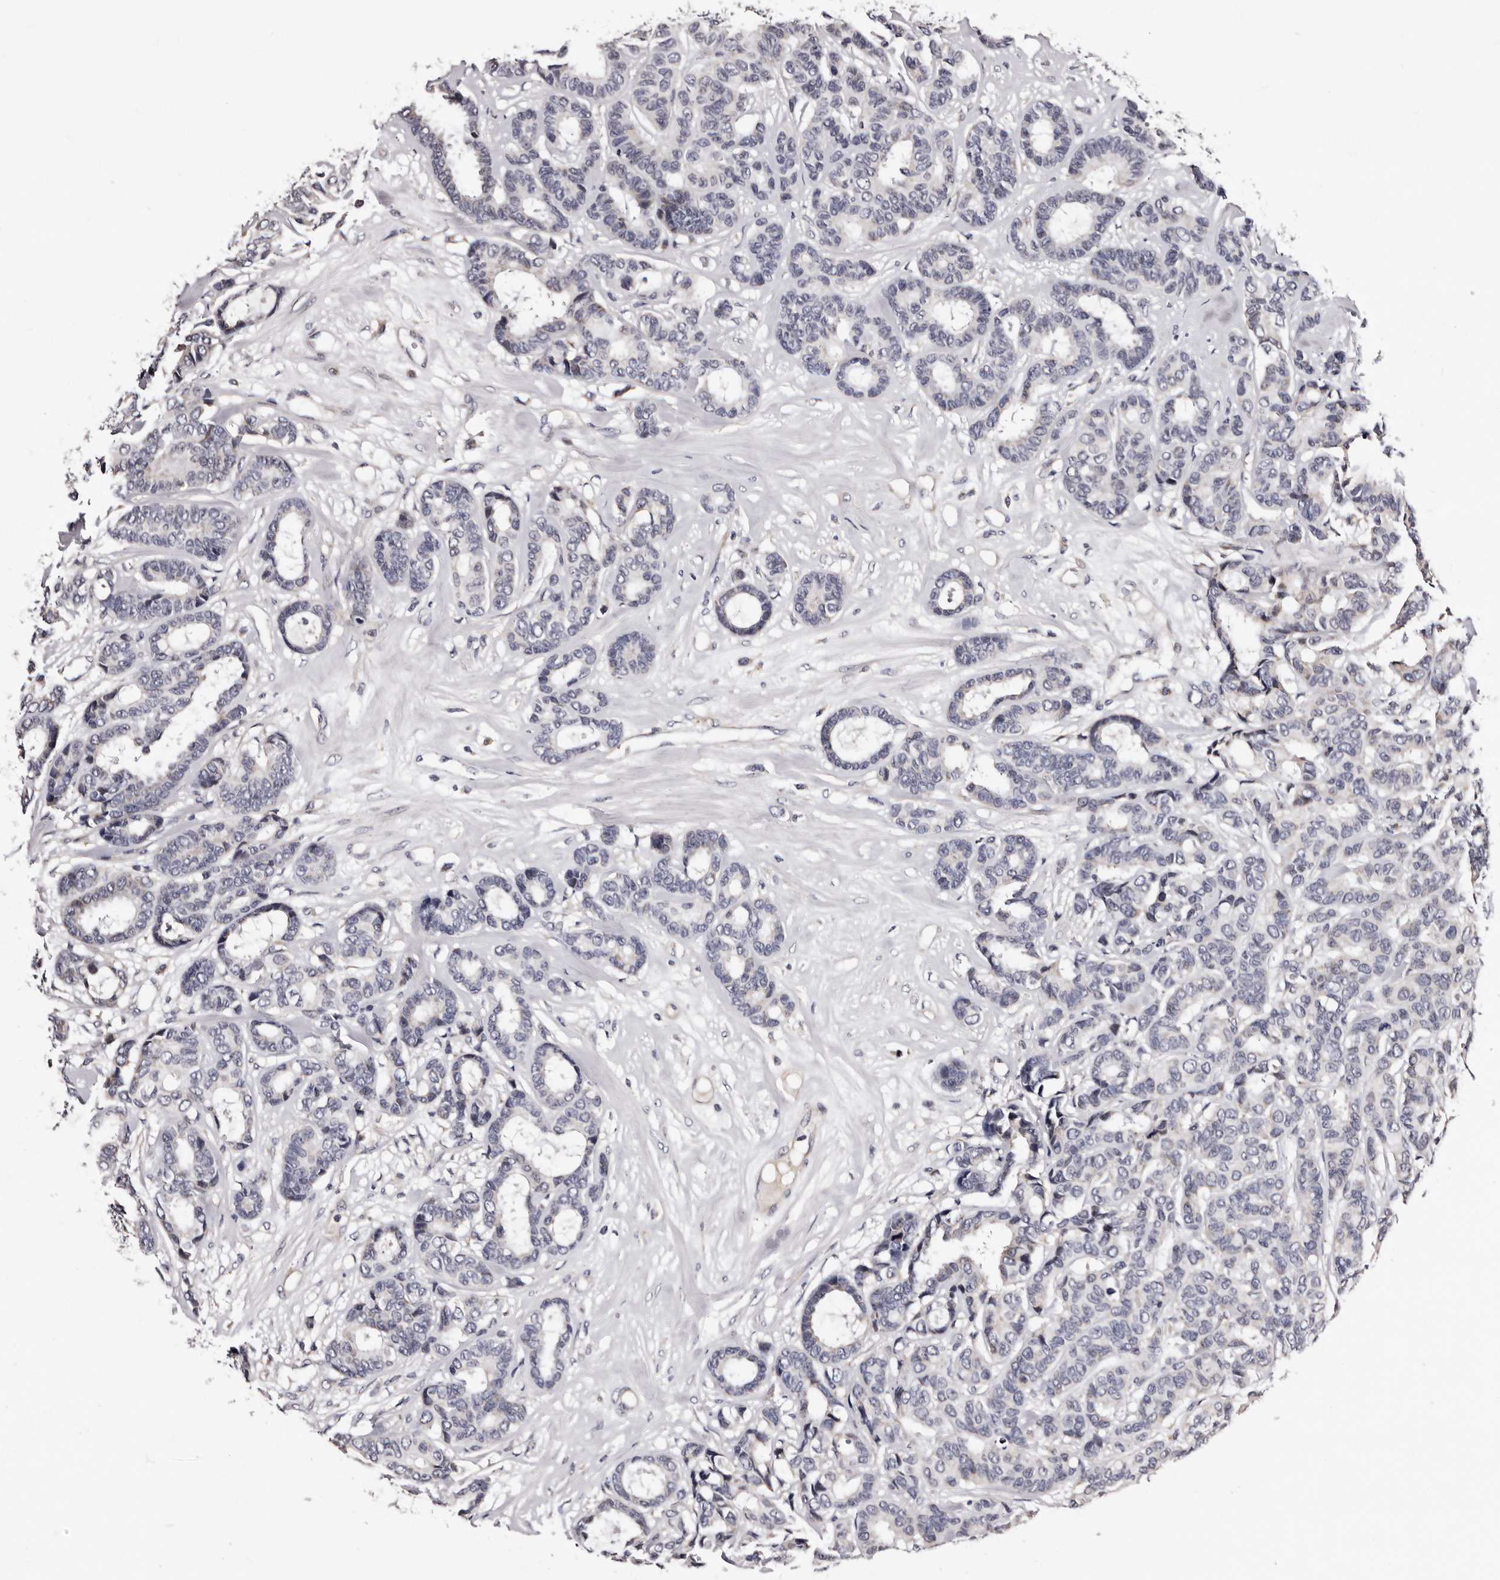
{"staining": {"intensity": "negative", "quantity": "none", "location": "none"}, "tissue": "breast cancer", "cell_type": "Tumor cells", "image_type": "cancer", "snomed": [{"axis": "morphology", "description": "Duct carcinoma"}, {"axis": "topography", "description": "Breast"}], "caption": "Tumor cells are negative for protein expression in human breast cancer.", "gene": "TAF4B", "patient": {"sex": "female", "age": 87}}